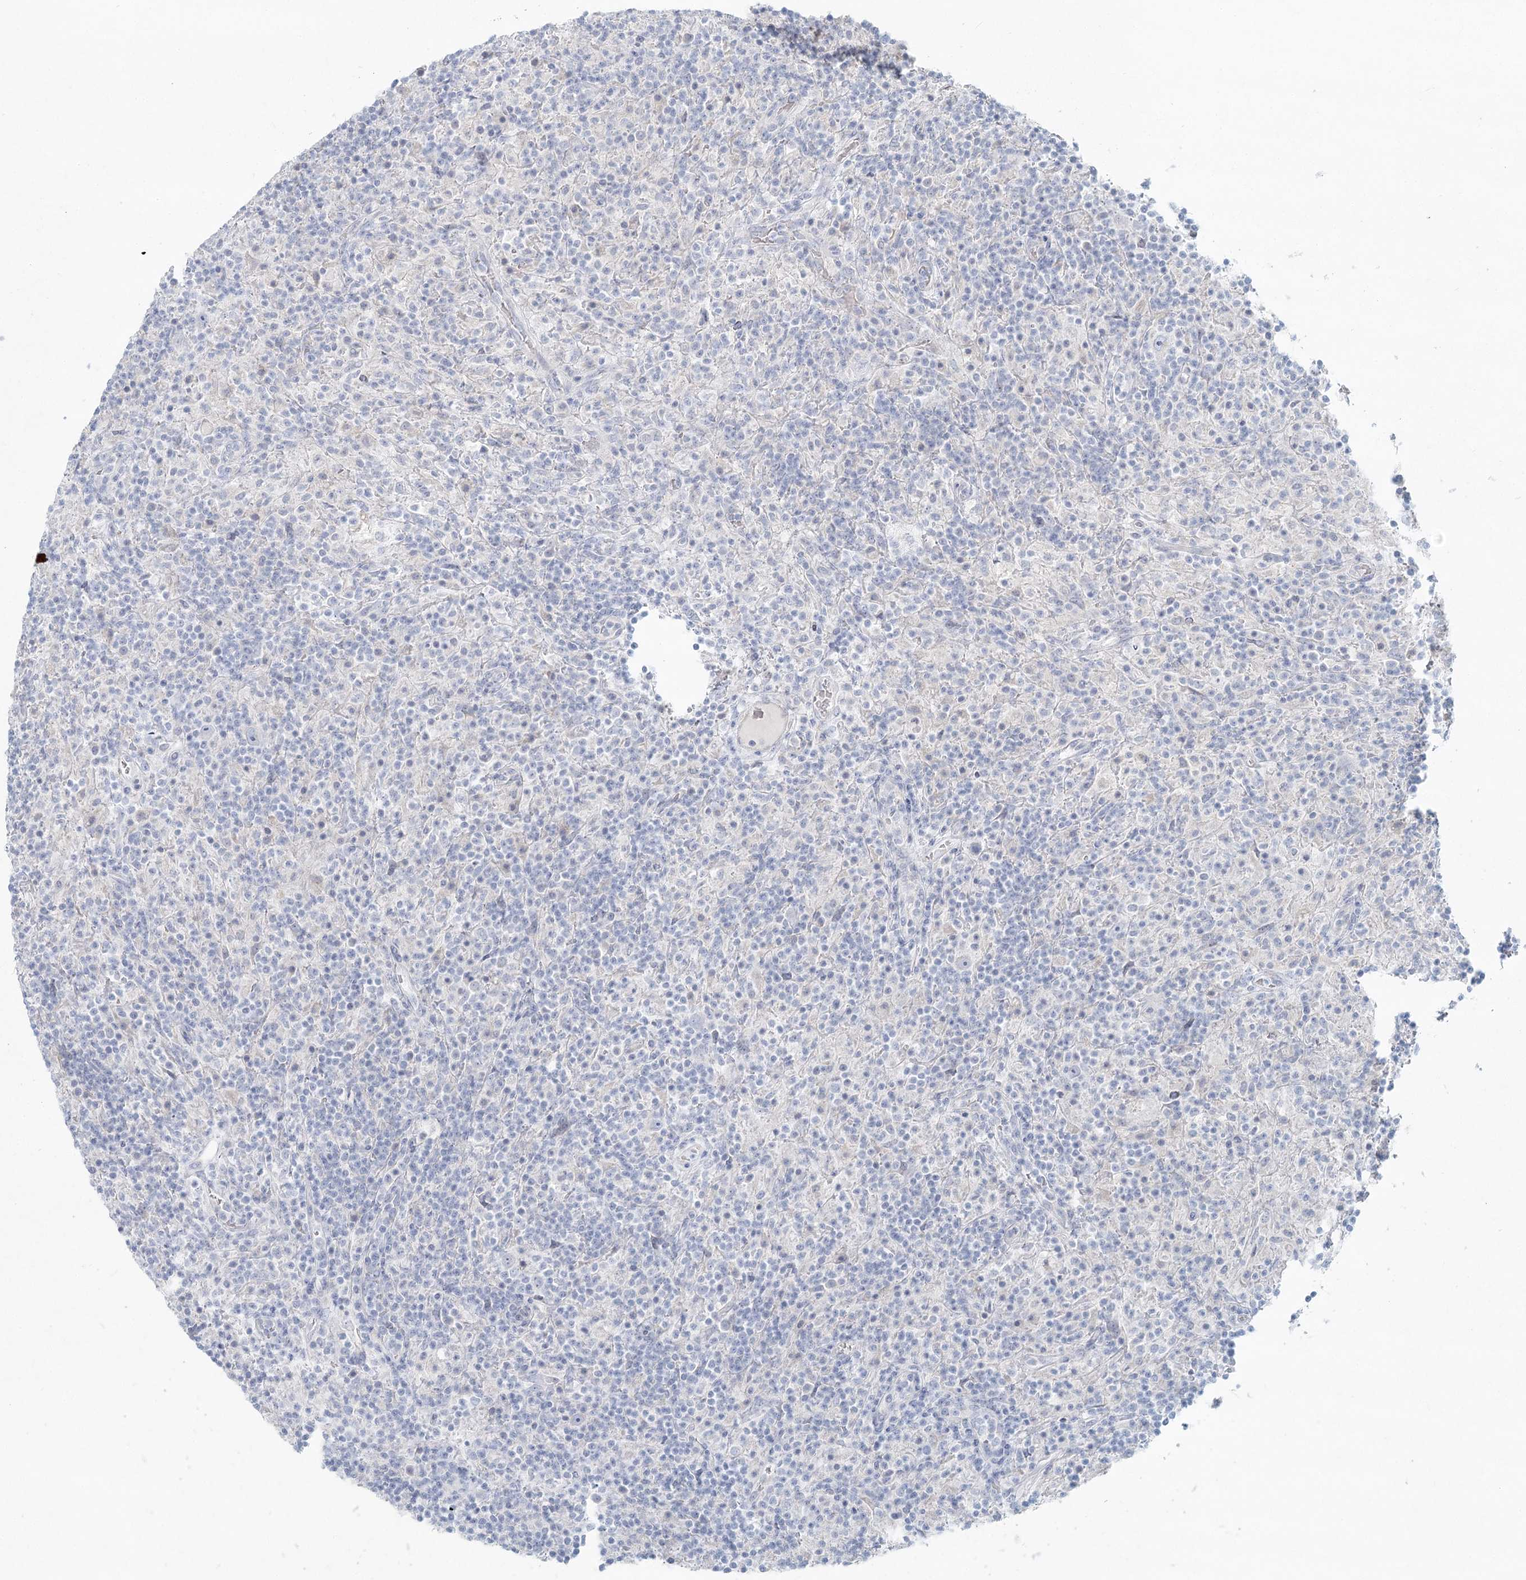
{"staining": {"intensity": "negative", "quantity": "none", "location": "none"}, "tissue": "lymphoma", "cell_type": "Tumor cells", "image_type": "cancer", "snomed": [{"axis": "morphology", "description": "Hodgkin's disease, NOS"}, {"axis": "topography", "description": "Lymph node"}], "caption": "Micrograph shows no protein expression in tumor cells of Hodgkin's disease tissue.", "gene": "LRP2BP", "patient": {"sex": "male", "age": 70}}